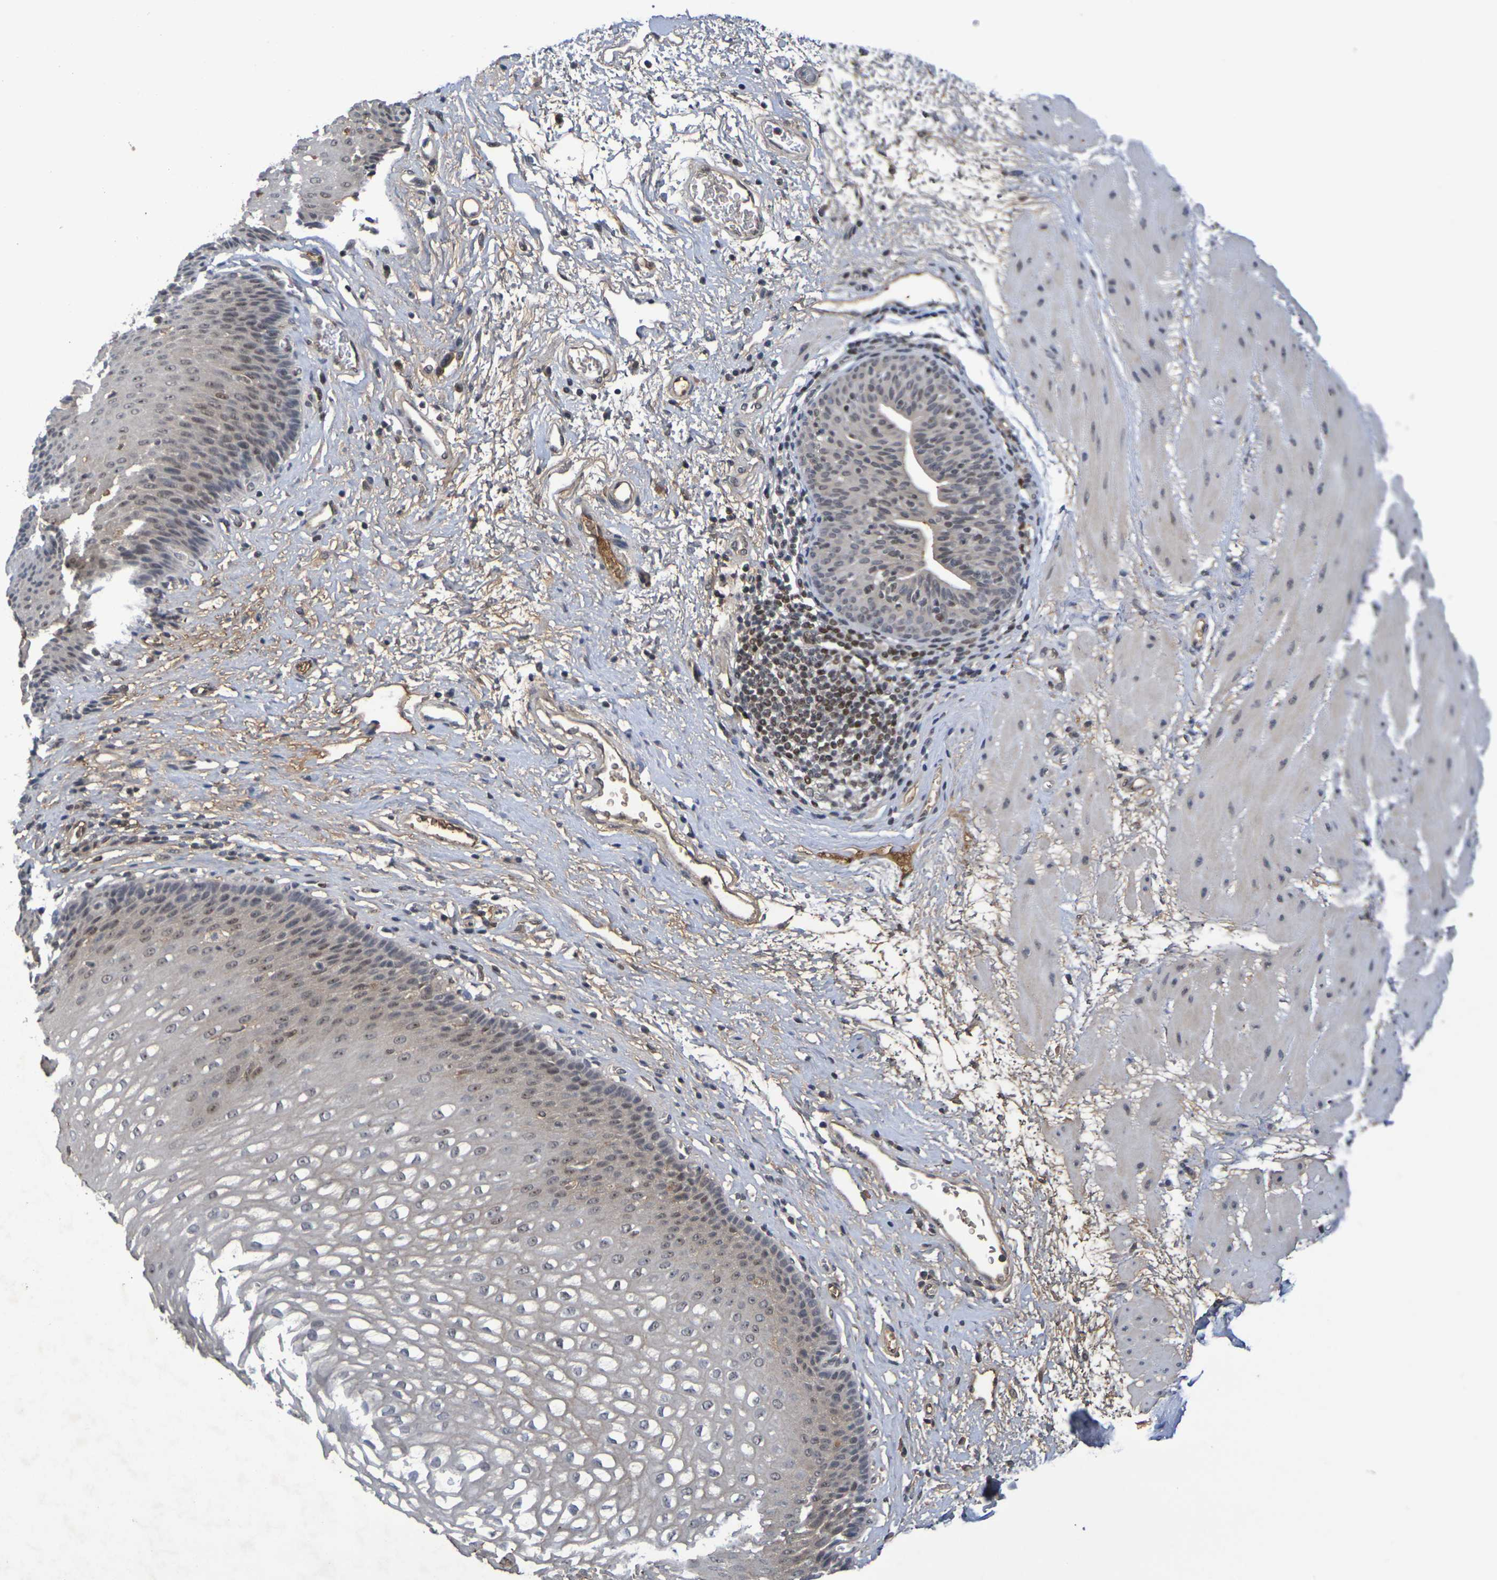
{"staining": {"intensity": "moderate", "quantity": "25%-75%", "location": "cytoplasmic/membranous,nuclear"}, "tissue": "esophagus", "cell_type": "Squamous epithelial cells", "image_type": "normal", "snomed": [{"axis": "morphology", "description": "Normal tissue, NOS"}, {"axis": "topography", "description": "Esophagus"}], "caption": "This histopathology image displays immunohistochemistry staining of unremarkable esophagus, with medium moderate cytoplasmic/membranous,nuclear positivity in approximately 25%-75% of squamous epithelial cells.", "gene": "TERF2", "patient": {"sex": "male", "age": 48}}